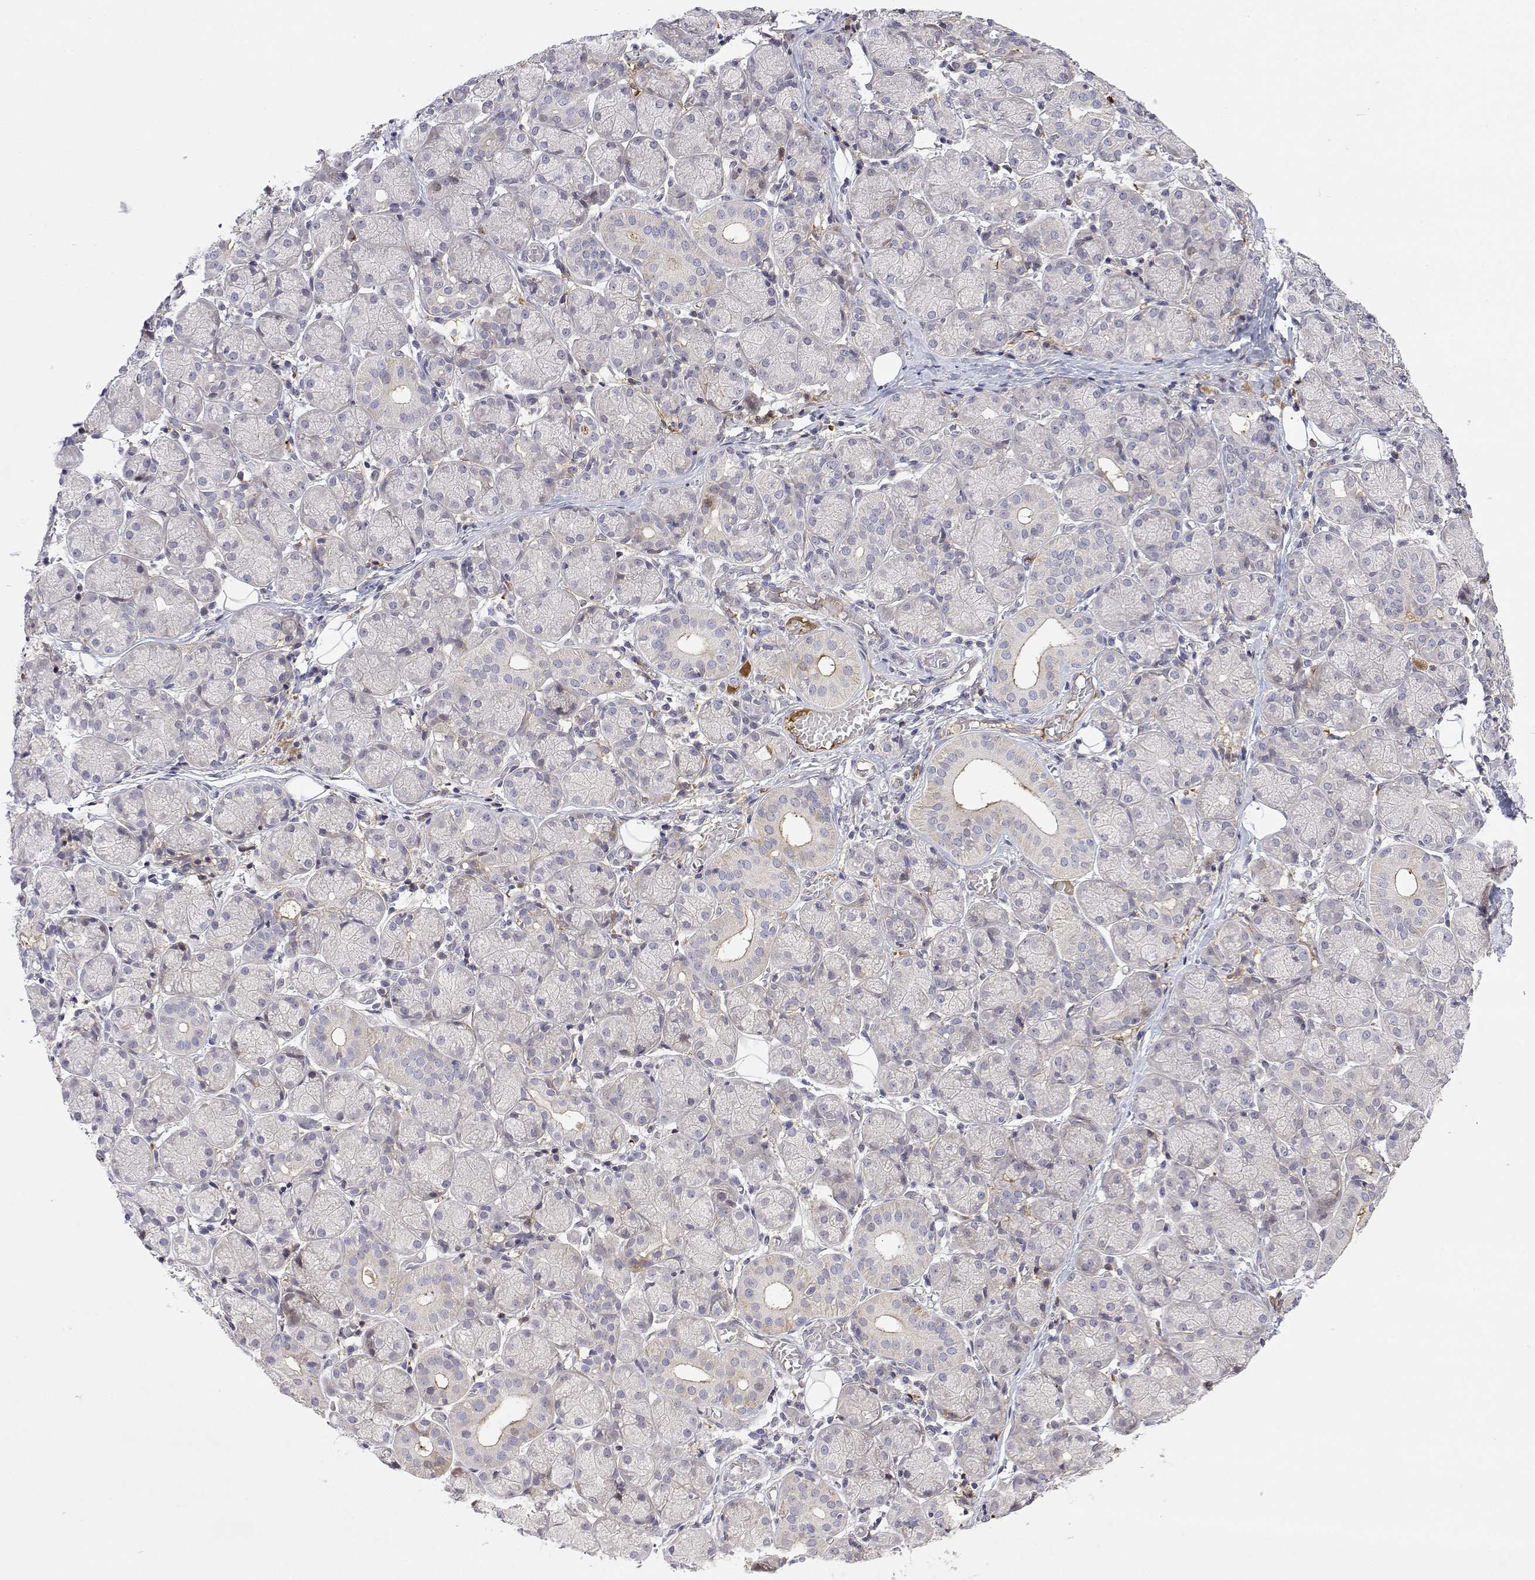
{"staining": {"intensity": "negative", "quantity": "none", "location": "none"}, "tissue": "salivary gland", "cell_type": "Glandular cells", "image_type": "normal", "snomed": [{"axis": "morphology", "description": "Normal tissue, NOS"}, {"axis": "topography", "description": "Salivary gland"}, {"axis": "topography", "description": "Peripheral nerve tissue"}], "caption": "High power microscopy micrograph of an IHC histopathology image of benign salivary gland, revealing no significant positivity in glandular cells.", "gene": "IGFBP4", "patient": {"sex": "female", "age": 24}}